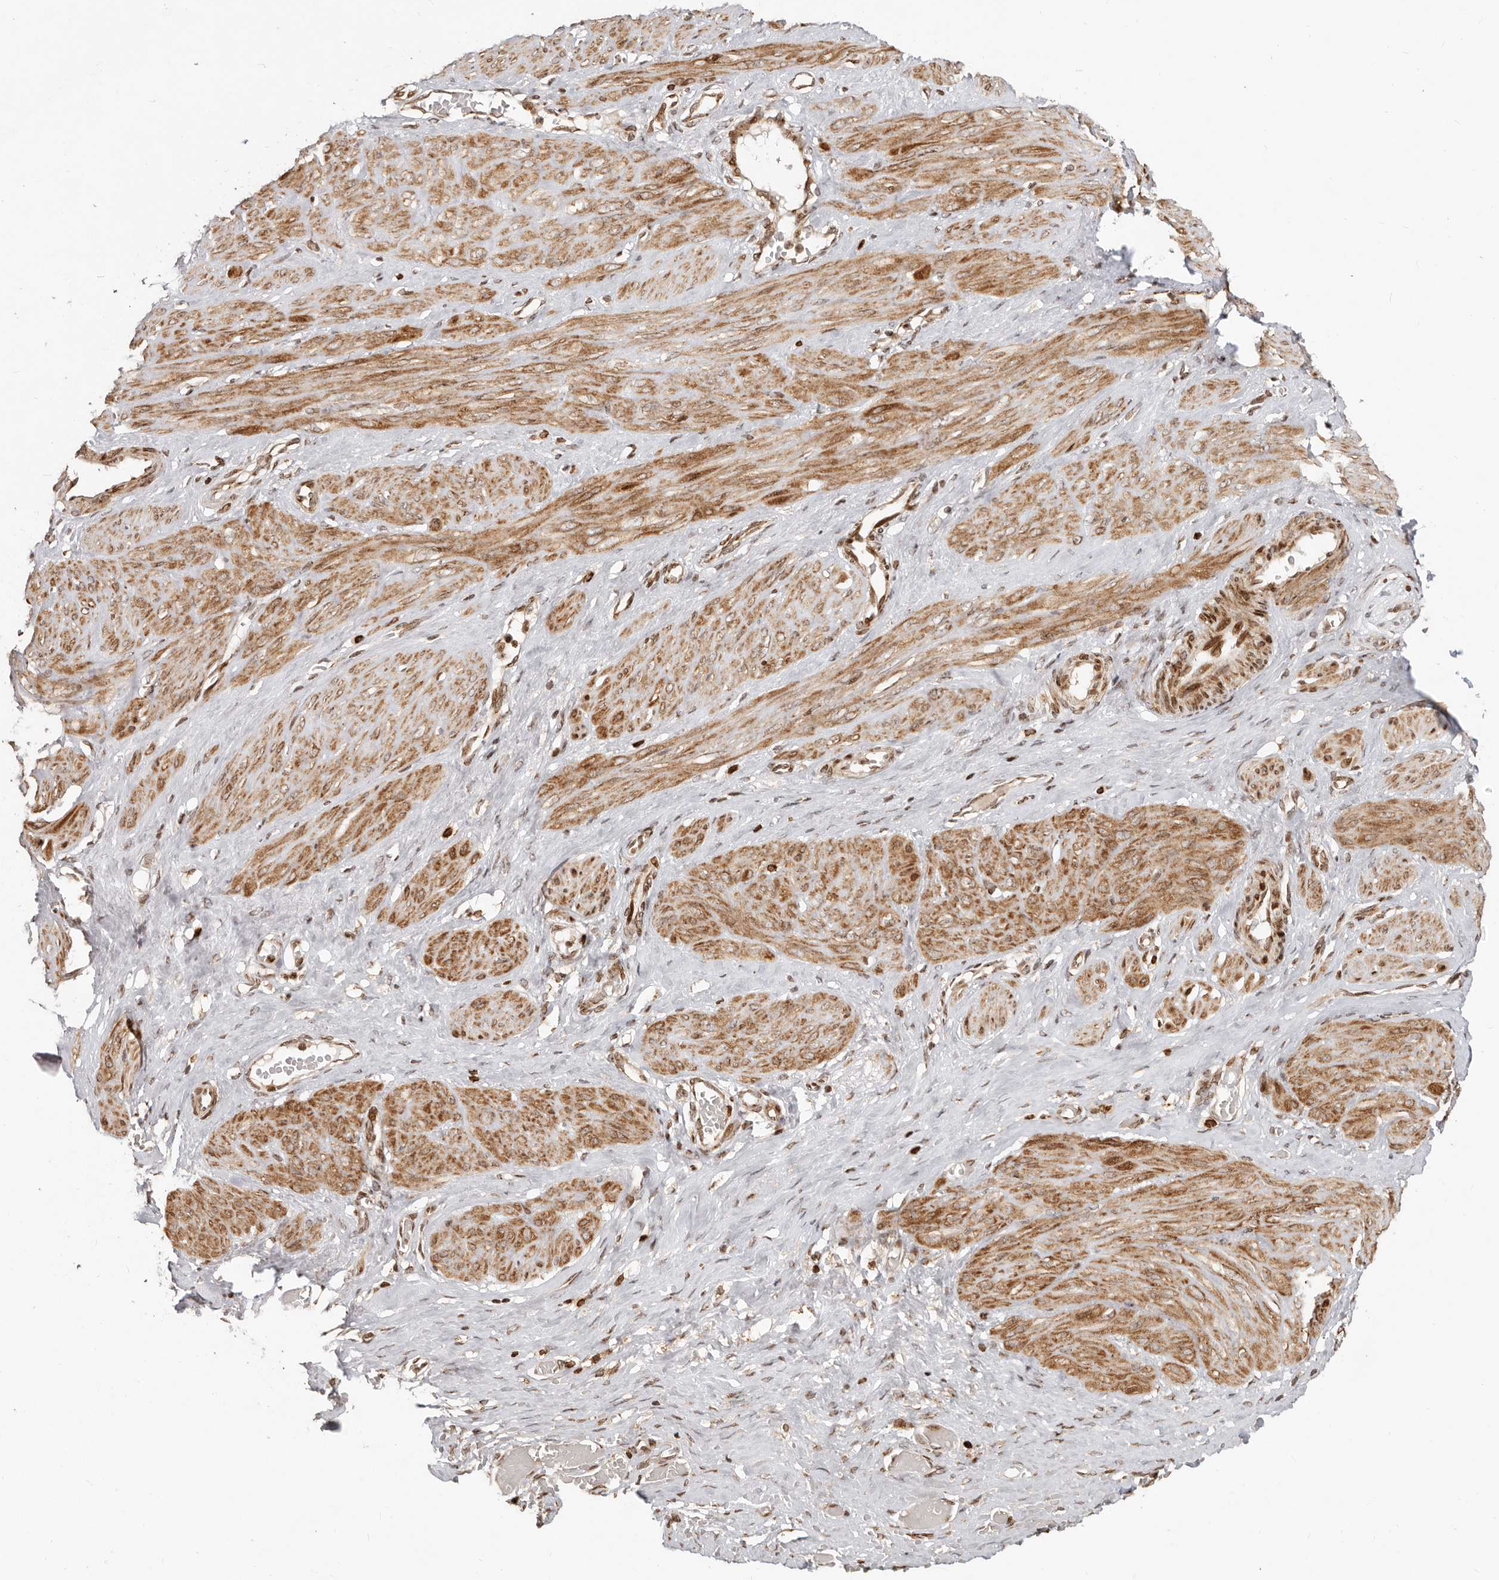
{"staining": {"intensity": "moderate", "quantity": ">75%", "location": "cytoplasmic/membranous"}, "tissue": "smooth muscle", "cell_type": "Smooth muscle cells", "image_type": "normal", "snomed": [{"axis": "morphology", "description": "Normal tissue, NOS"}, {"axis": "topography", "description": "Endometrium"}], "caption": "Immunohistochemical staining of unremarkable human smooth muscle exhibits medium levels of moderate cytoplasmic/membranous expression in approximately >75% of smooth muscle cells.", "gene": "TRIM4", "patient": {"sex": "female", "age": 33}}